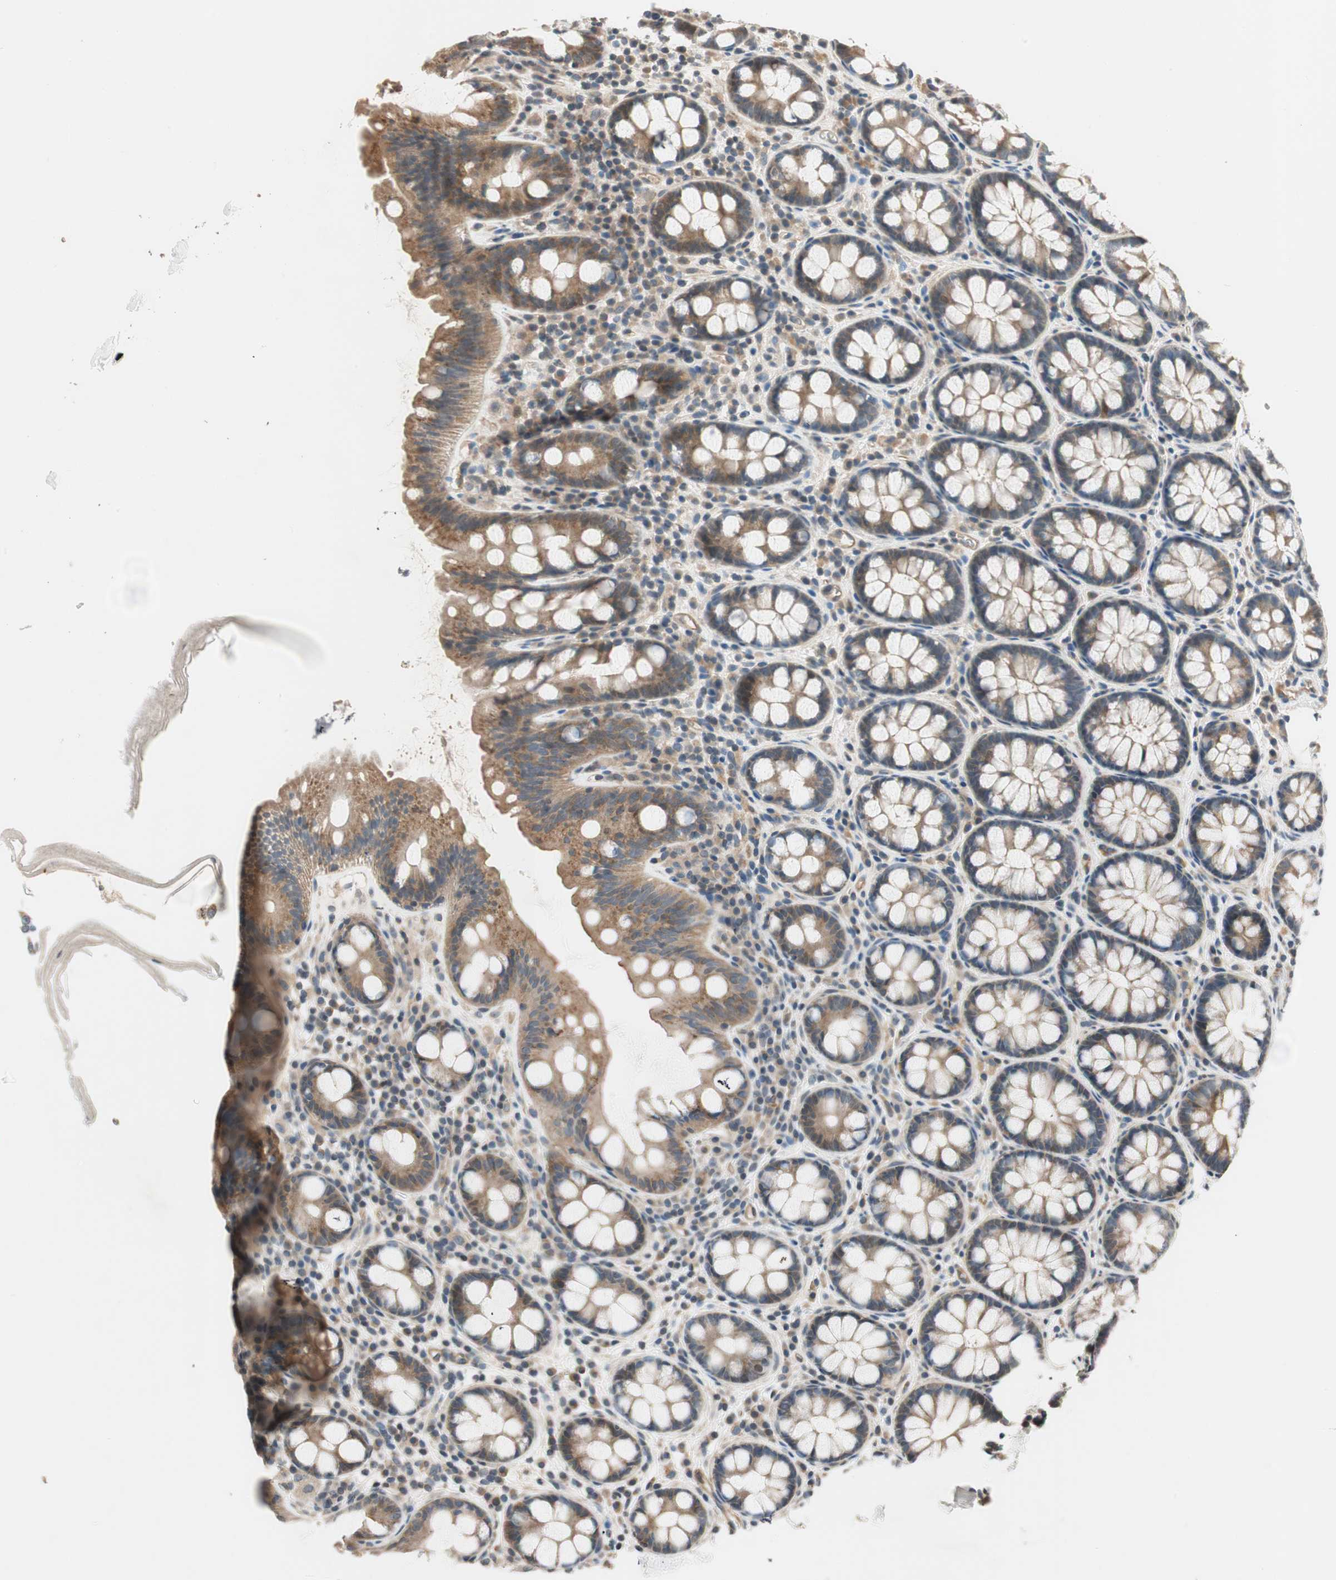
{"staining": {"intensity": "moderate", "quantity": ">75%", "location": "cytoplasmic/membranous"}, "tissue": "colon", "cell_type": "Endothelial cells", "image_type": "normal", "snomed": [{"axis": "morphology", "description": "Normal tissue, NOS"}, {"axis": "topography", "description": "Colon"}], "caption": "IHC staining of benign colon, which exhibits medium levels of moderate cytoplasmic/membranous positivity in approximately >75% of endothelial cells indicating moderate cytoplasmic/membranous protein expression. The staining was performed using DAB (3,3'-diaminobenzidine) (brown) for protein detection and nuclei were counterstained in hematoxylin (blue).", "gene": "GCLM", "patient": {"sex": "female", "age": 80}}